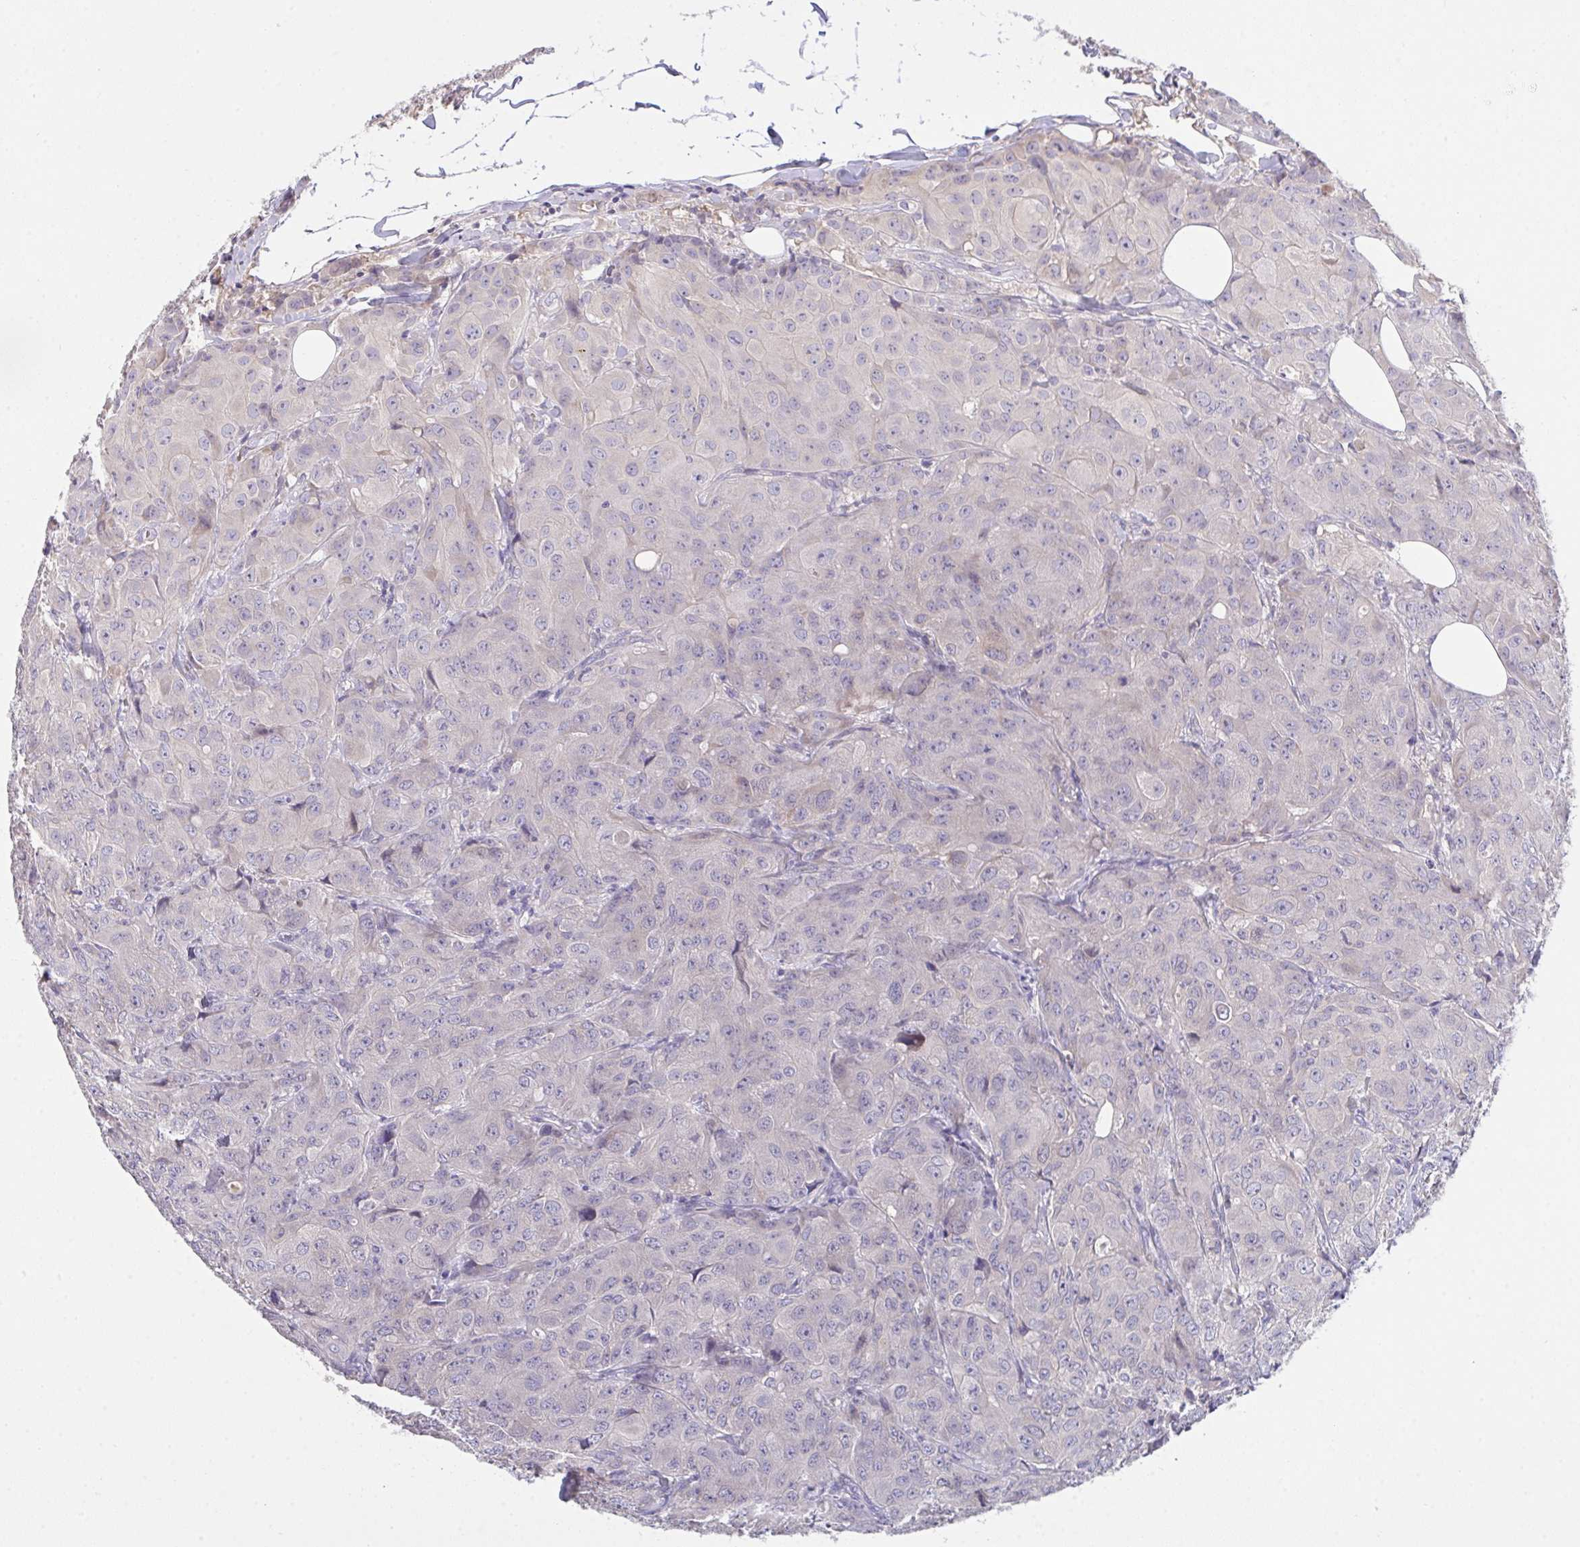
{"staining": {"intensity": "negative", "quantity": "none", "location": "none"}, "tissue": "breast cancer", "cell_type": "Tumor cells", "image_type": "cancer", "snomed": [{"axis": "morphology", "description": "Duct carcinoma"}, {"axis": "topography", "description": "Breast"}], "caption": "This is a photomicrograph of immunohistochemistry (IHC) staining of infiltrating ductal carcinoma (breast), which shows no staining in tumor cells.", "gene": "ZNF581", "patient": {"sex": "female", "age": 43}}